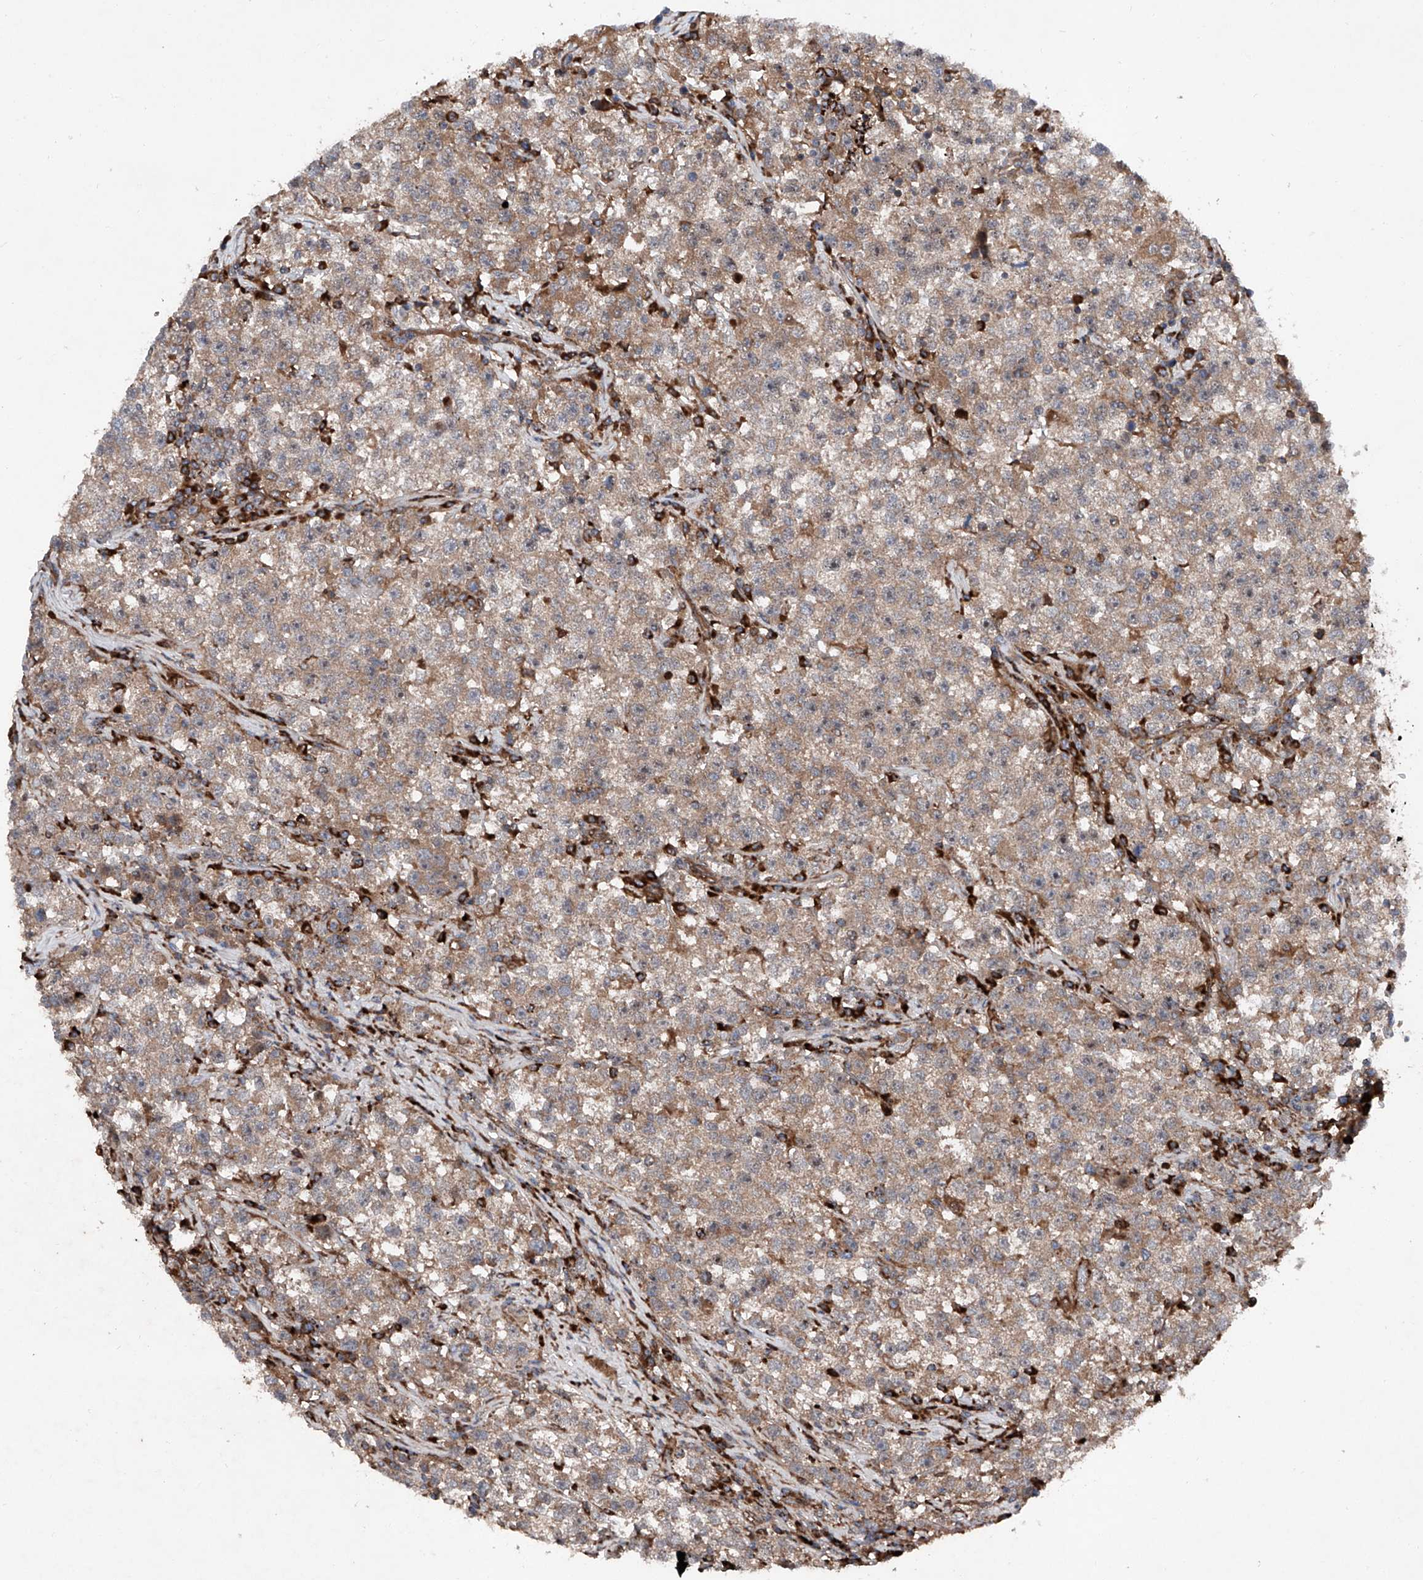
{"staining": {"intensity": "weak", "quantity": ">75%", "location": "cytoplasmic/membranous"}, "tissue": "testis cancer", "cell_type": "Tumor cells", "image_type": "cancer", "snomed": [{"axis": "morphology", "description": "Seminoma, NOS"}, {"axis": "topography", "description": "Testis"}], "caption": "Testis cancer stained with a protein marker shows weak staining in tumor cells.", "gene": "DAD1", "patient": {"sex": "male", "age": 22}}